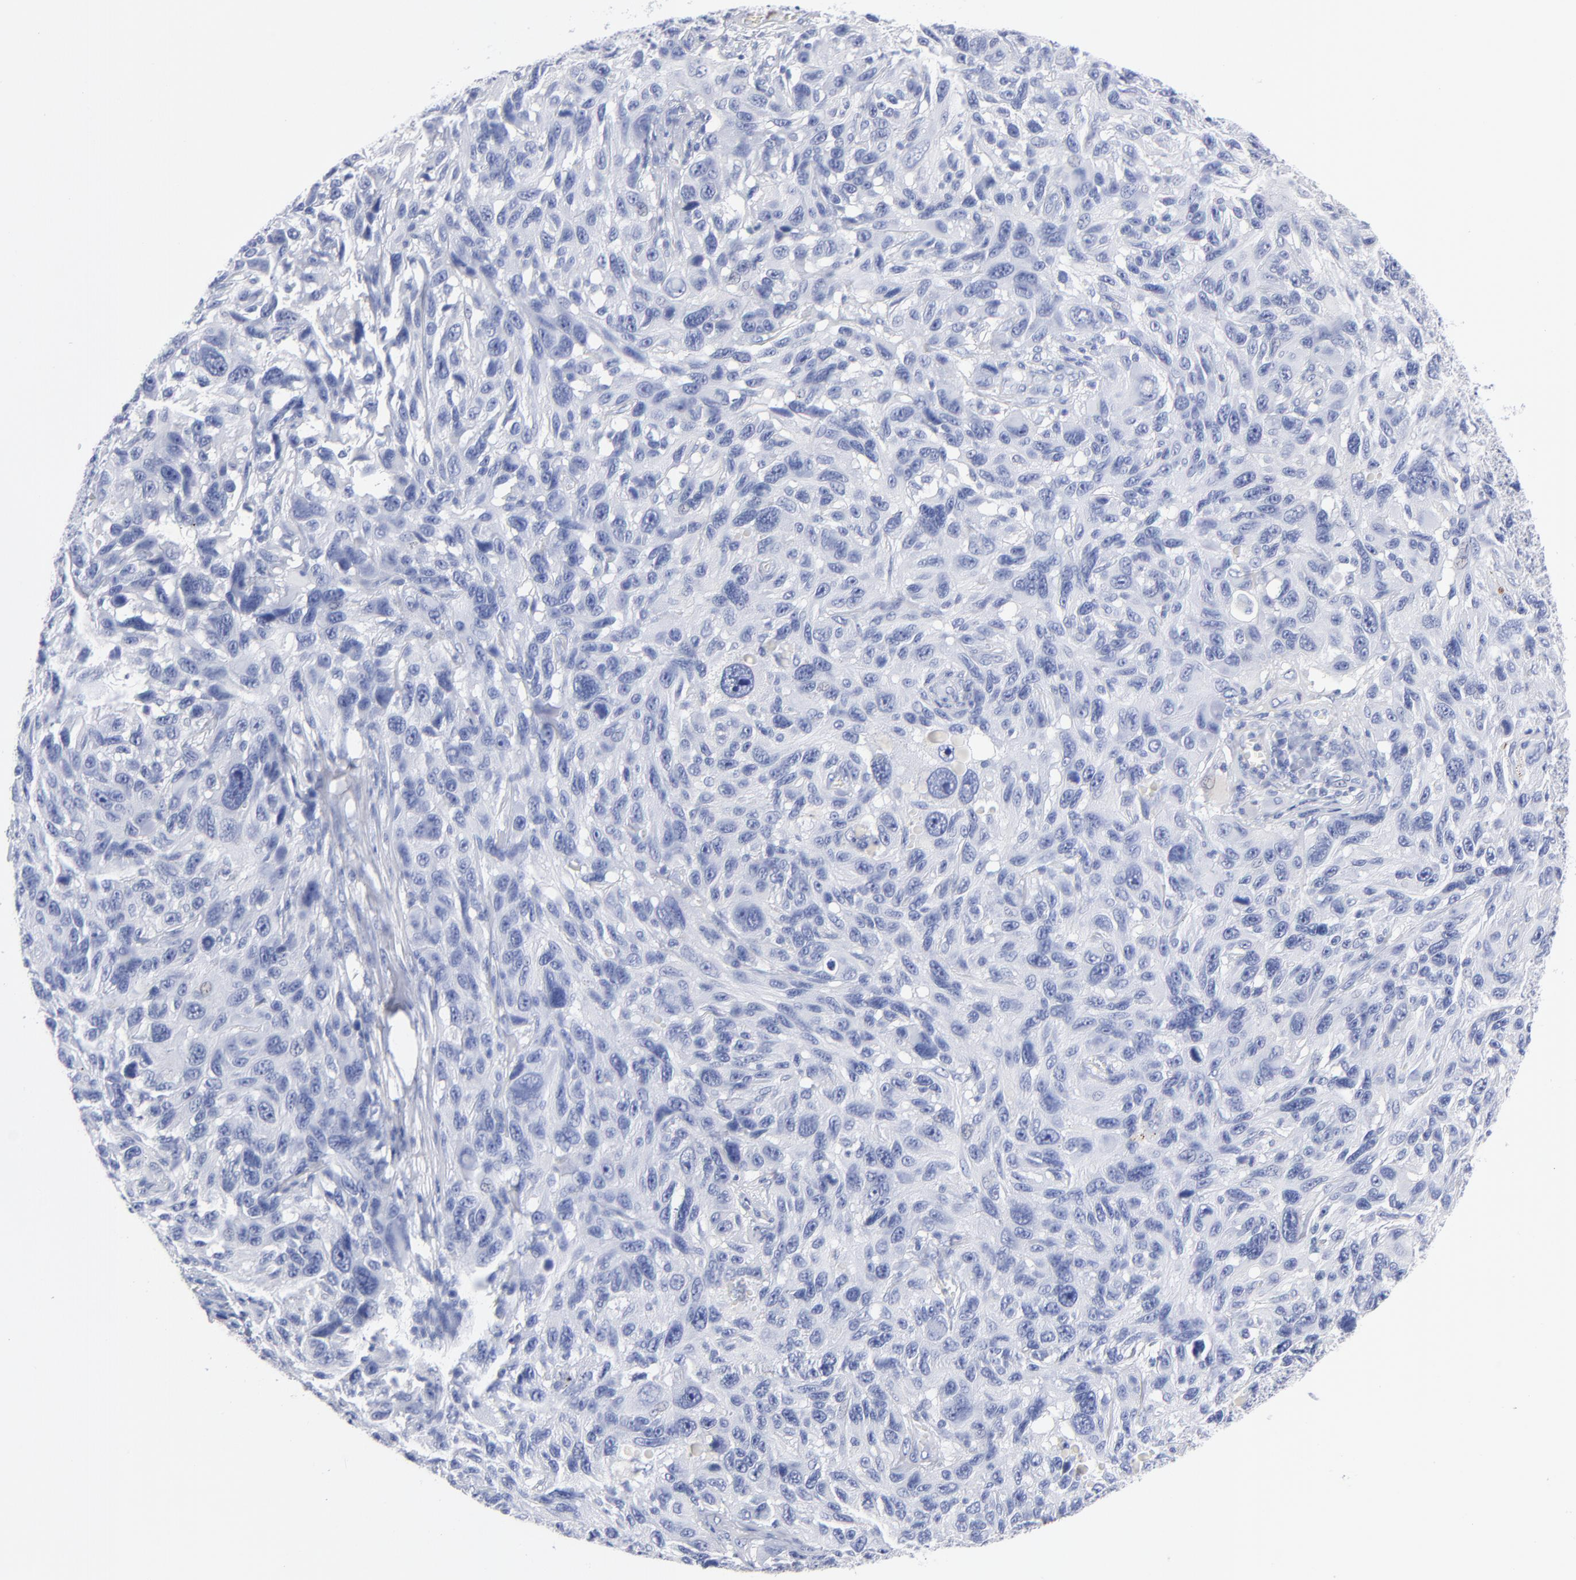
{"staining": {"intensity": "negative", "quantity": "none", "location": "none"}, "tissue": "melanoma", "cell_type": "Tumor cells", "image_type": "cancer", "snomed": [{"axis": "morphology", "description": "Malignant melanoma, NOS"}, {"axis": "topography", "description": "Skin"}], "caption": "Histopathology image shows no significant protein expression in tumor cells of malignant melanoma.", "gene": "ACY1", "patient": {"sex": "male", "age": 53}}